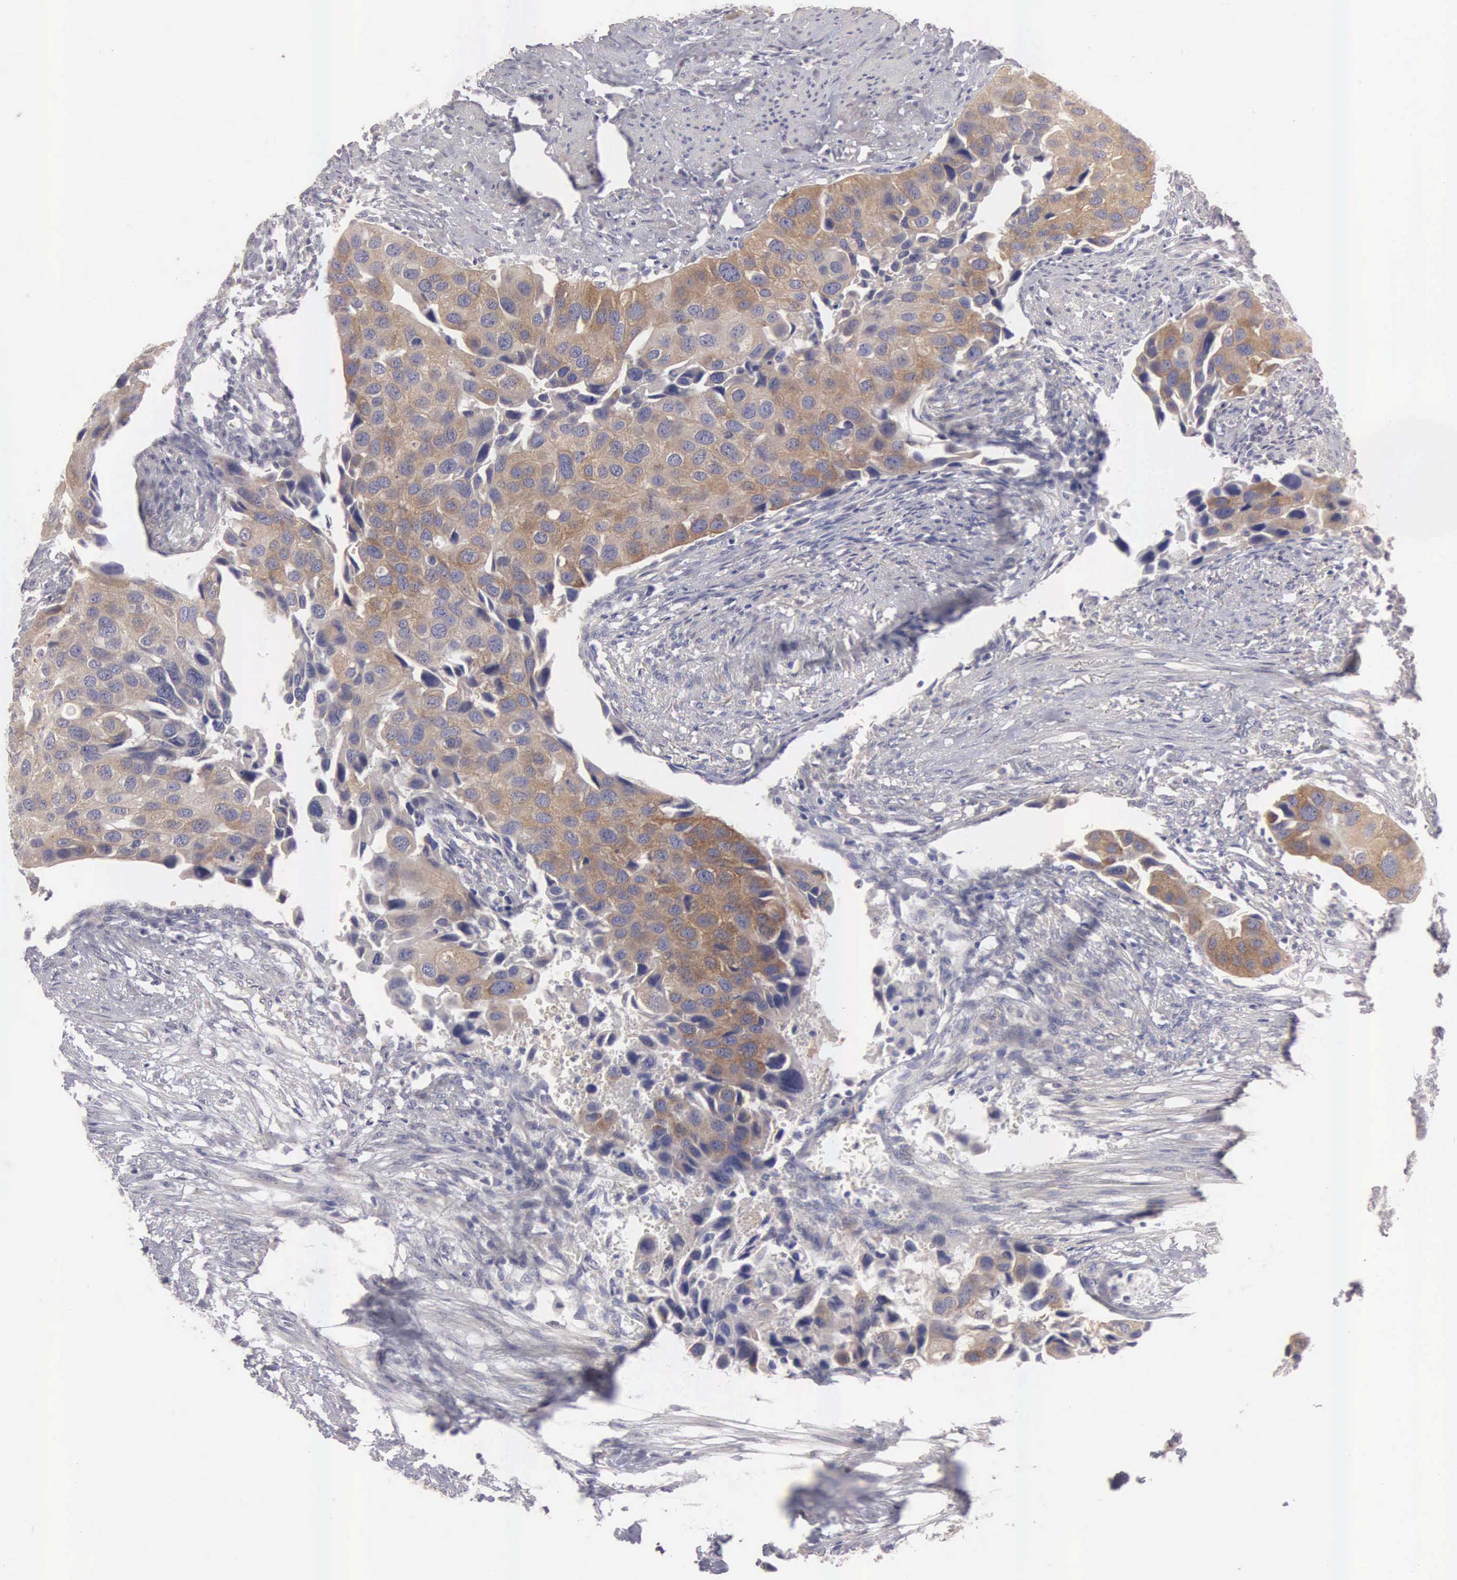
{"staining": {"intensity": "moderate", "quantity": ">75%", "location": "cytoplasmic/membranous"}, "tissue": "urothelial cancer", "cell_type": "Tumor cells", "image_type": "cancer", "snomed": [{"axis": "morphology", "description": "Urothelial carcinoma, High grade"}, {"axis": "topography", "description": "Urinary bladder"}], "caption": "Protein expression analysis of high-grade urothelial carcinoma shows moderate cytoplasmic/membranous positivity in approximately >75% of tumor cells. Nuclei are stained in blue.", "gene": "CEP170B", "patient": {"sex": "male", "age": 55}}